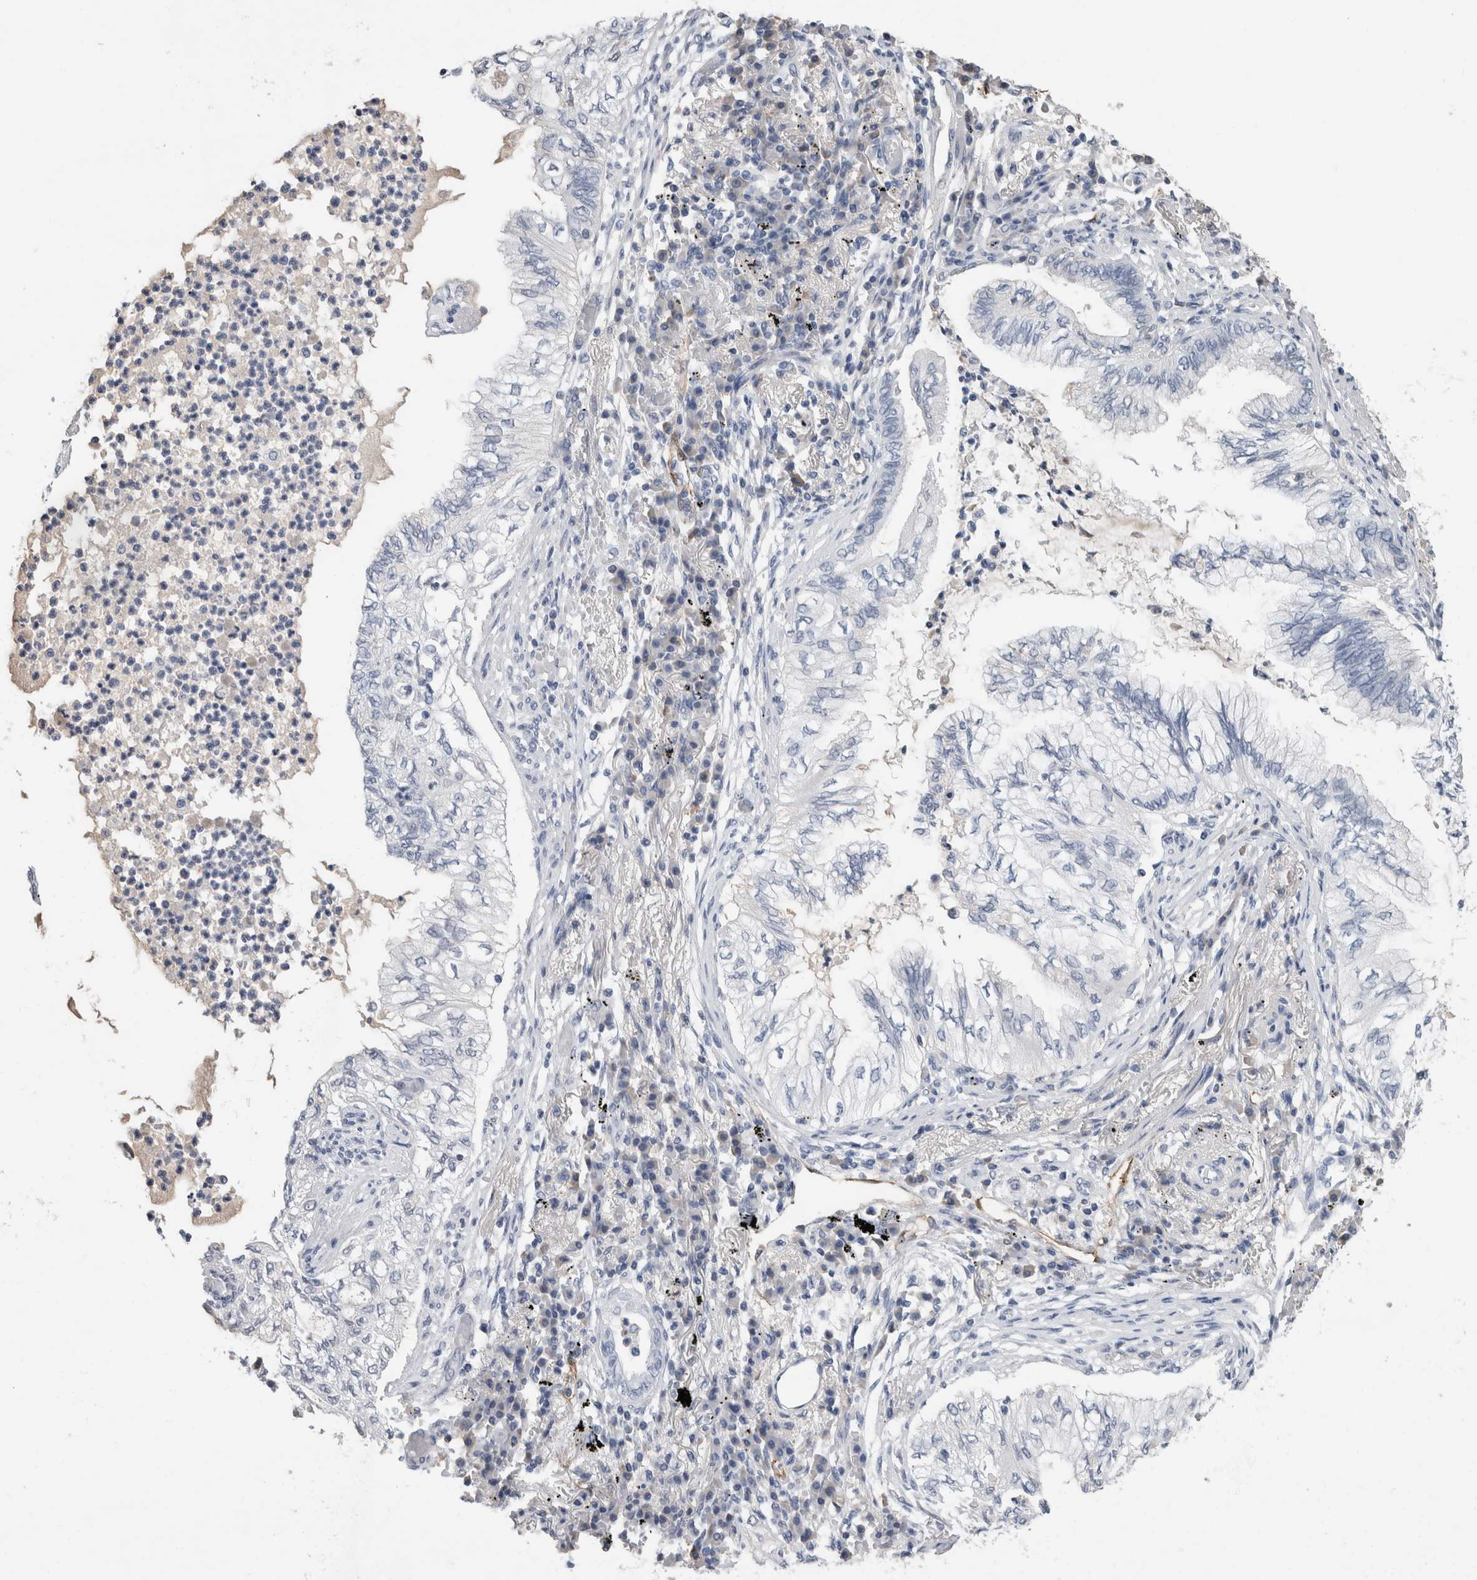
{"staining": {"intensity": "negative", "quantity": "none", "location": "none"}, "tissue": "lung cancer", "cell_type": "Tumor cells", "image_type": "cancer", "snomed": [{"axis": "morphology", "description": "Normal tissue, NOS"}, {"axis": "morphology", "description": "Adenocarcinoma, NOS"}, {"axis": "topography", "description": "Bronchus"}, {"axis": "topography", "description": "Lung"}], "caption": "Immunohistochemistry (IHC) of human lung cancer displays no staining in tumor cells.", "gene": "FABP4", "patient": {"sex": "female", "age": 70}}